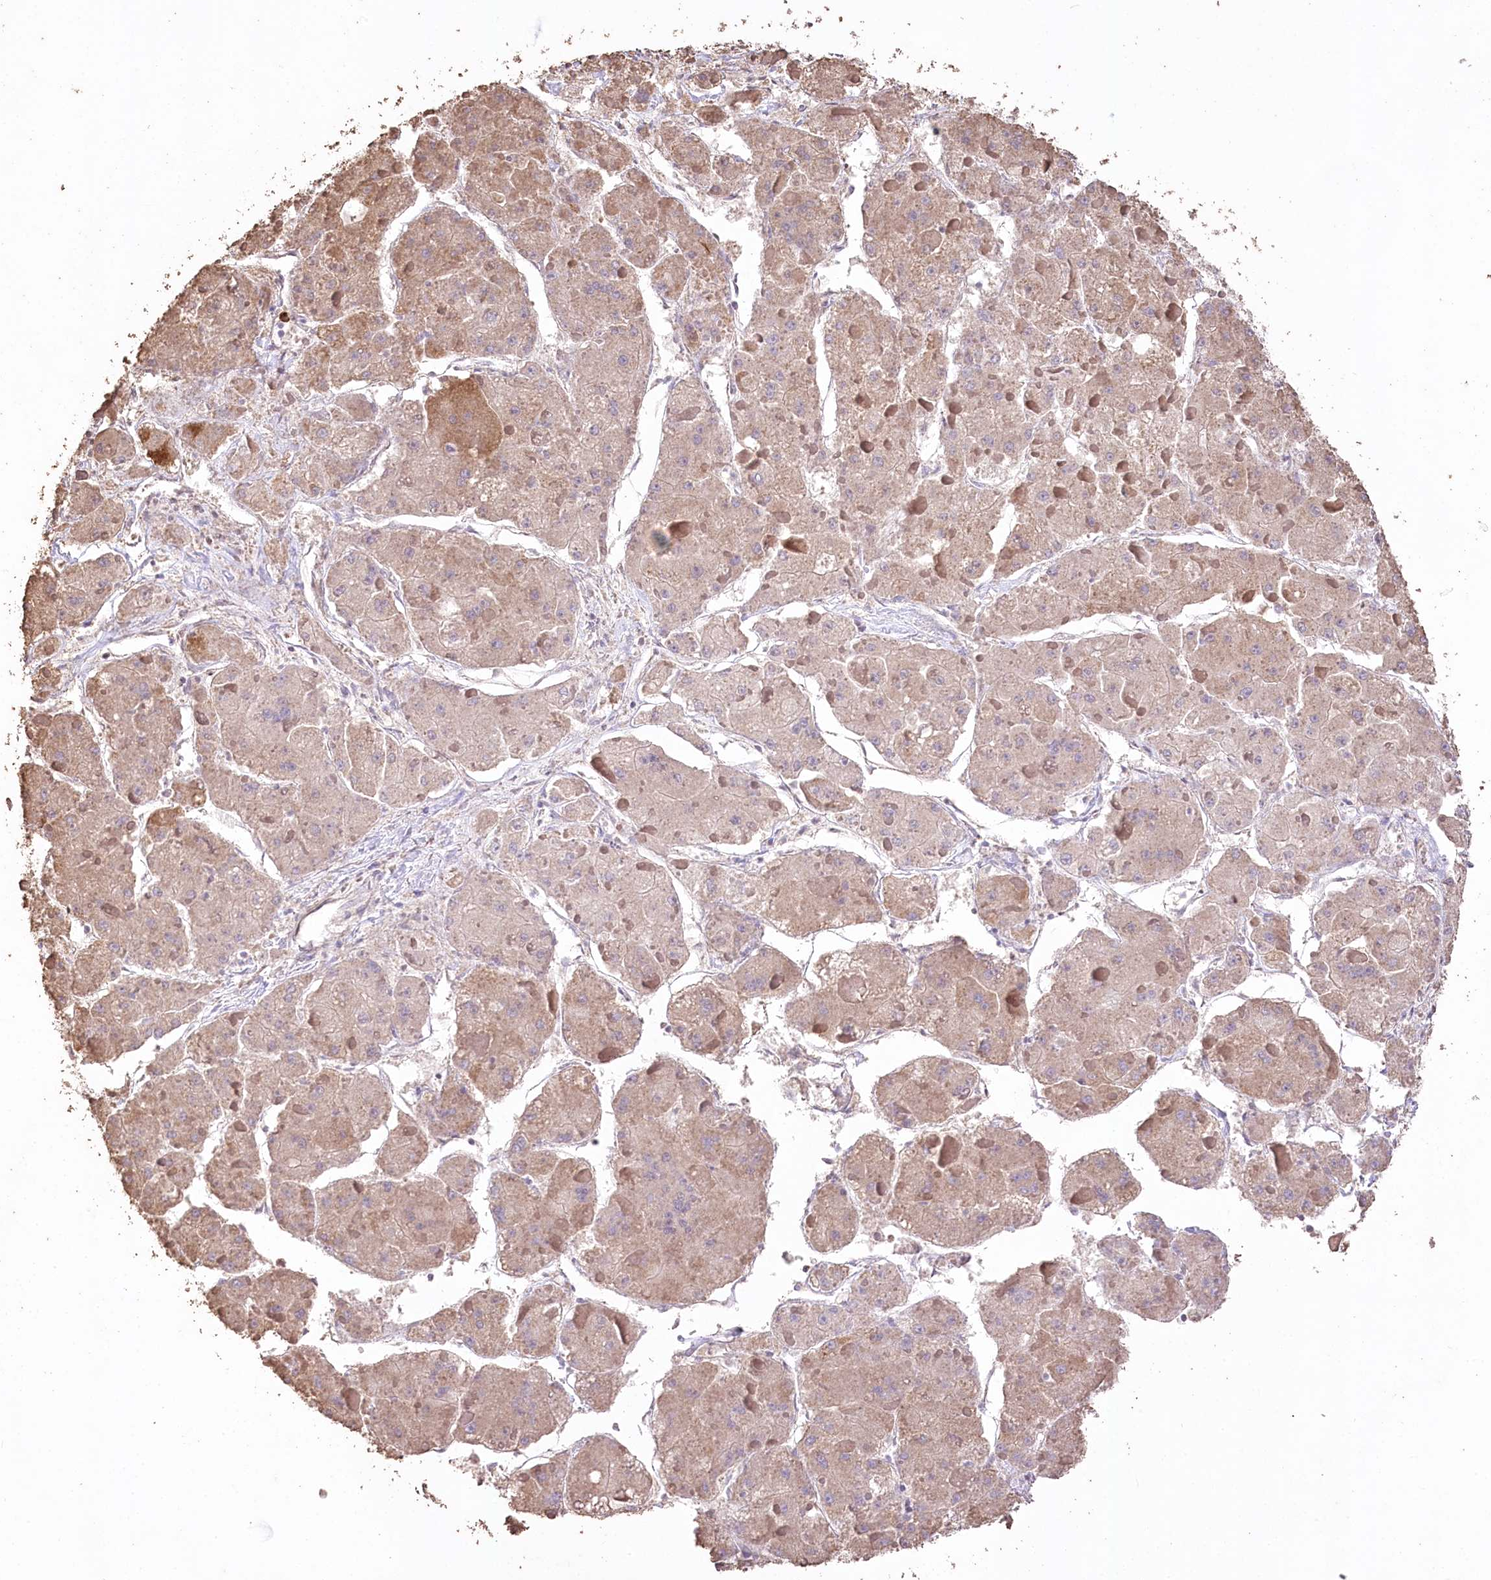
{"staining": {"intensity": "weak", "quantity": ">75%", "location": "cytoplasmic/membranous"}, "tissue": "liver cancer", "cell_type": "Tumor cells", "image_type": "cancer", "snomed": [{"axis": "morphology", "description": "Carcinoma, Hepatocellular, NOS"}, {"axis": "topography", "description": "Liver"}], "caption": "Immunohistochemistry image of liver hepatocellular carcinoma stained for a protein (brown), which reveals low levels of weak cytoplasmic/membranous staining in about >75% of tumor cells.", "gene": "IREB2", "patient": {"sex": "female", "age": 73}}